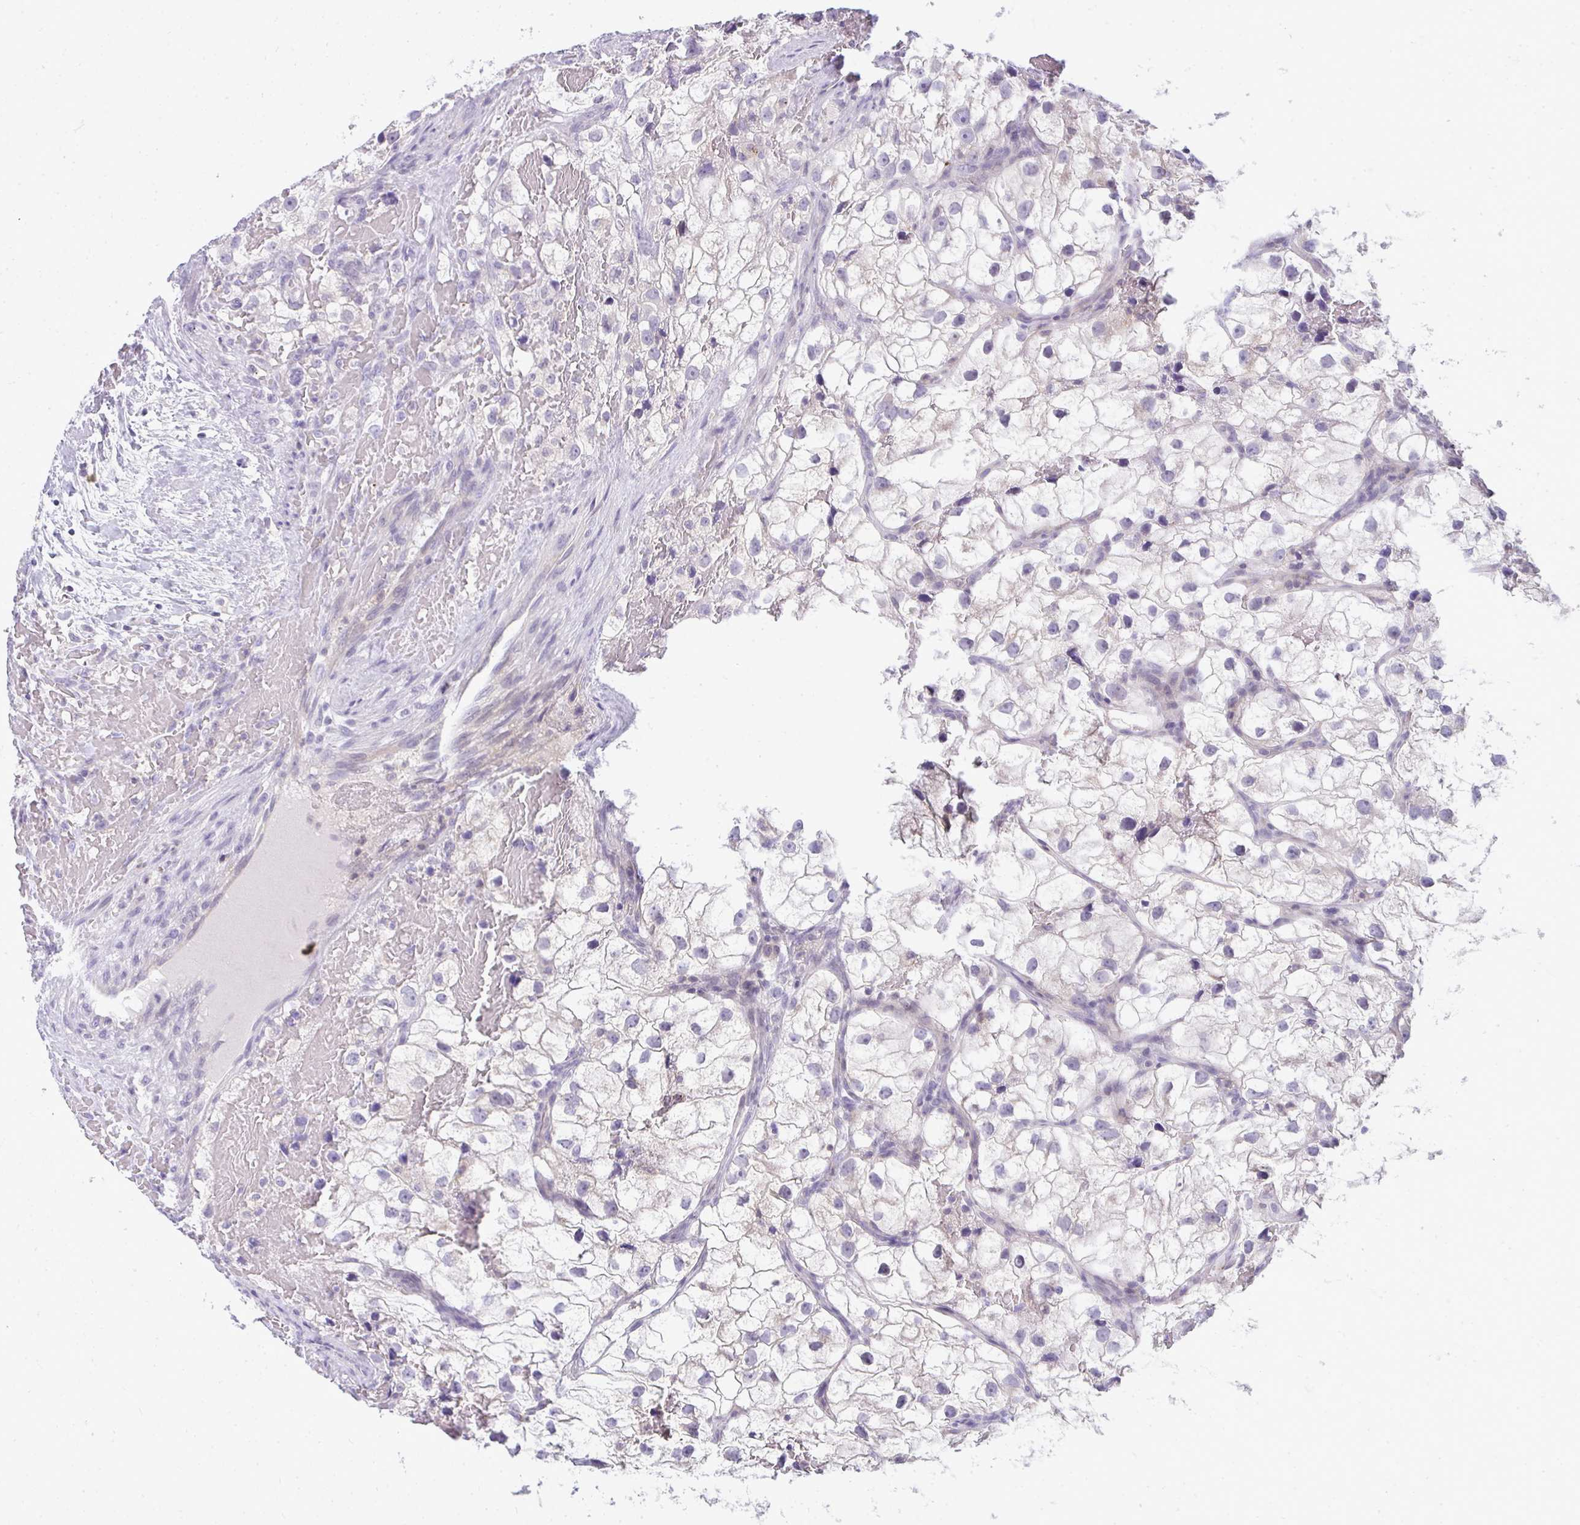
{"staining": {"intensity": "weak", "quantity": "<25%", "location": "cytoplasmic/membranous"}, "tissue": "renal cancer", "cell_type": "Tumor cells", "image_type": "cancer", "snomed": [{"axis": "morphology", "description": "Adenocarcinoma, NOS"}, {"axis": "topography", "description": "Kidney"}], "caption": "IHC photomicrograph of neoplastic tissue: human adenocarcinoma (renal) stained with DAB reveals no significant protein expression in tumor cells.", "gene": "VPS4B", "patient": {"sex": "male", "age": 59}}